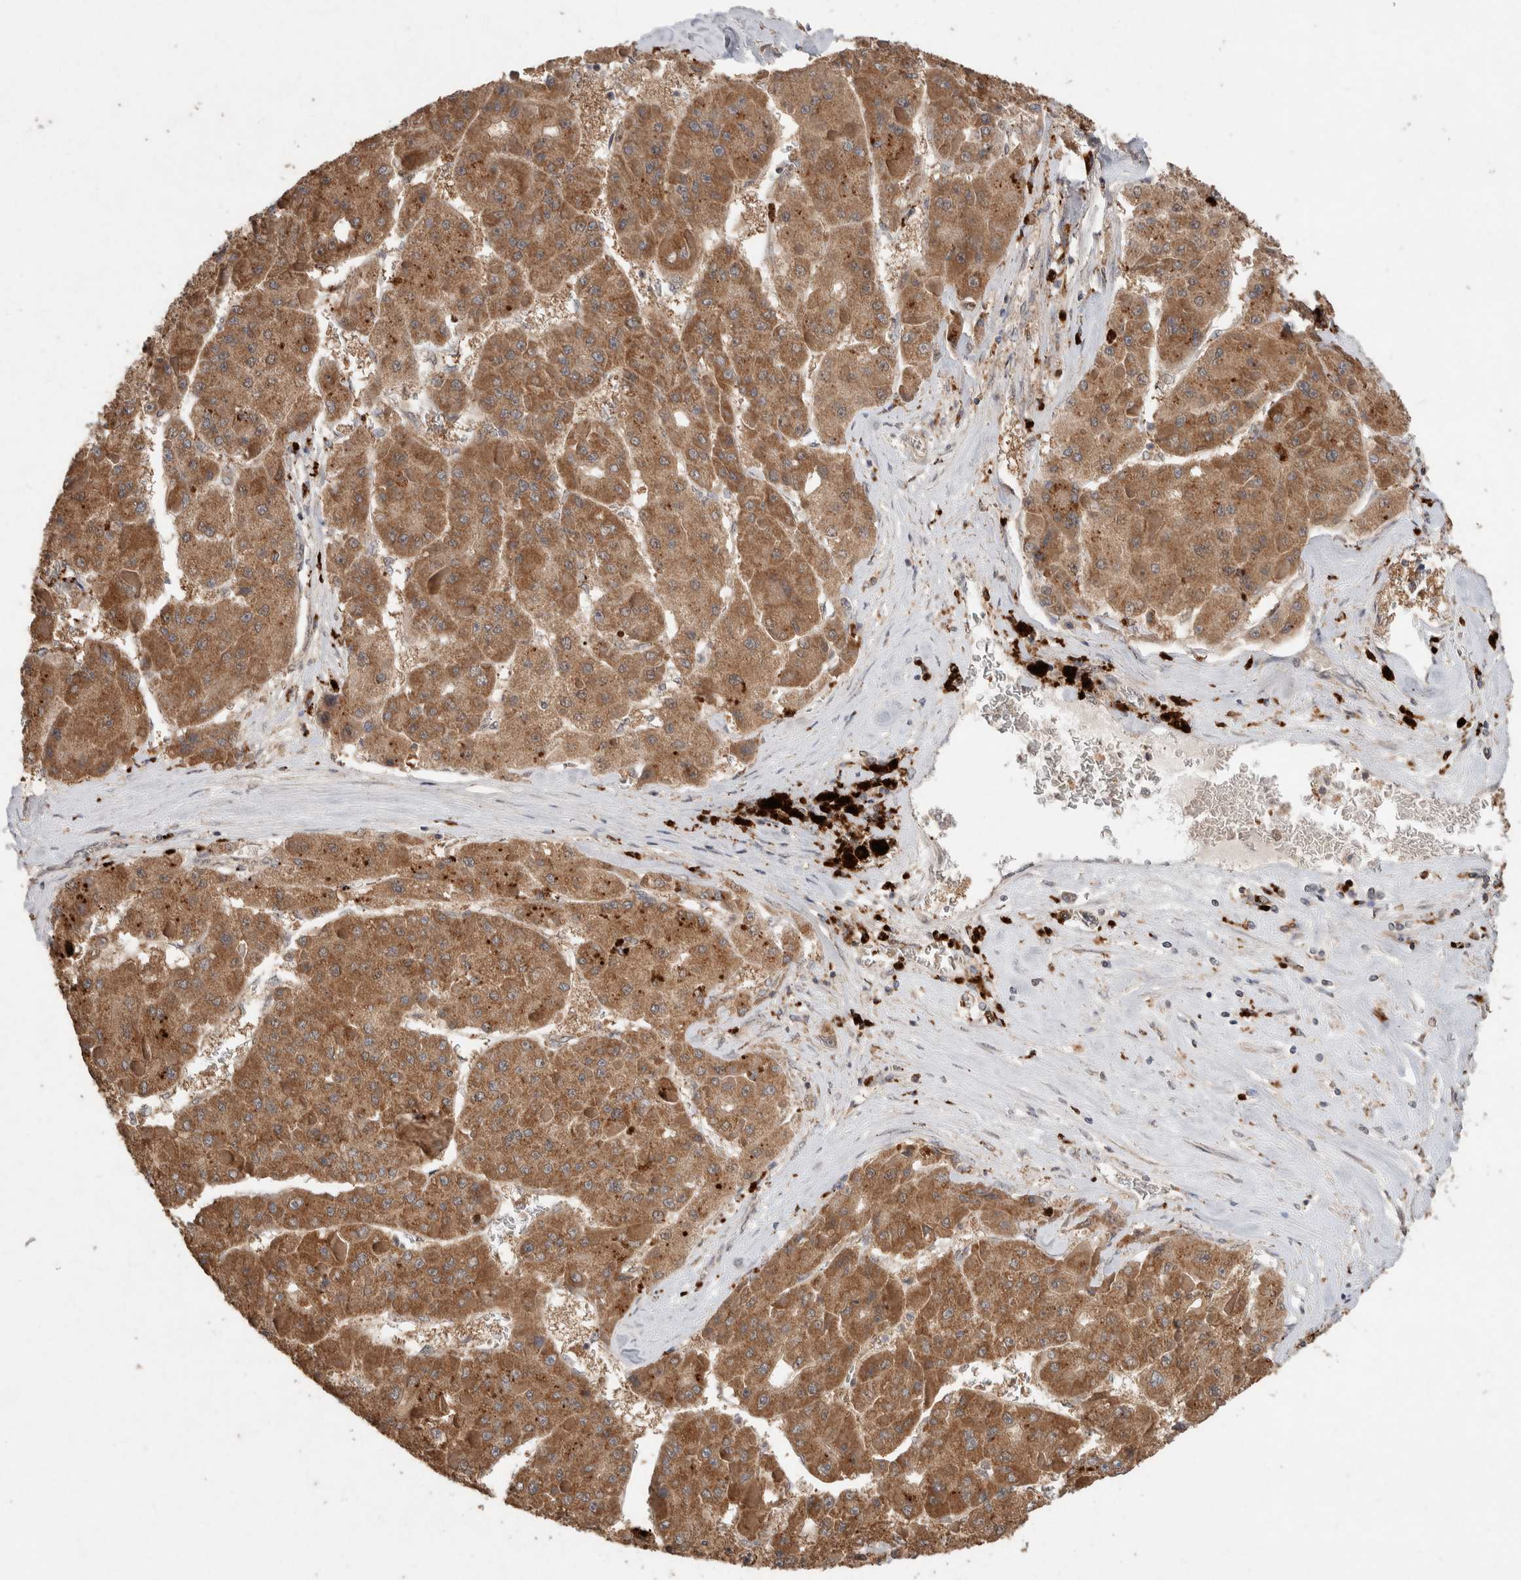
{"staining": {"intensity": "moderate", "quantity": ">75%", "location": "cytoplasmic/membranous"}, "tissue": "liver cancer", "cell_type": "Tumor cells", "image_type": "cancer", "snomed": [{"axis": "morphology", "description": "Carcinoma, Hepatocellular, NOS"}, {"axis": "topography", "description": "Liver"}], "caption": "Liver cancer (hepatocellular carcinoma) stained with DAB immunohistochemistry demonstrates medium levels of moderate cytoplasmic/membranous expression in approximately >75% of tumor cells.", "gene": "KCNJ5", "patient": {"sex": "female", "age": 73}}